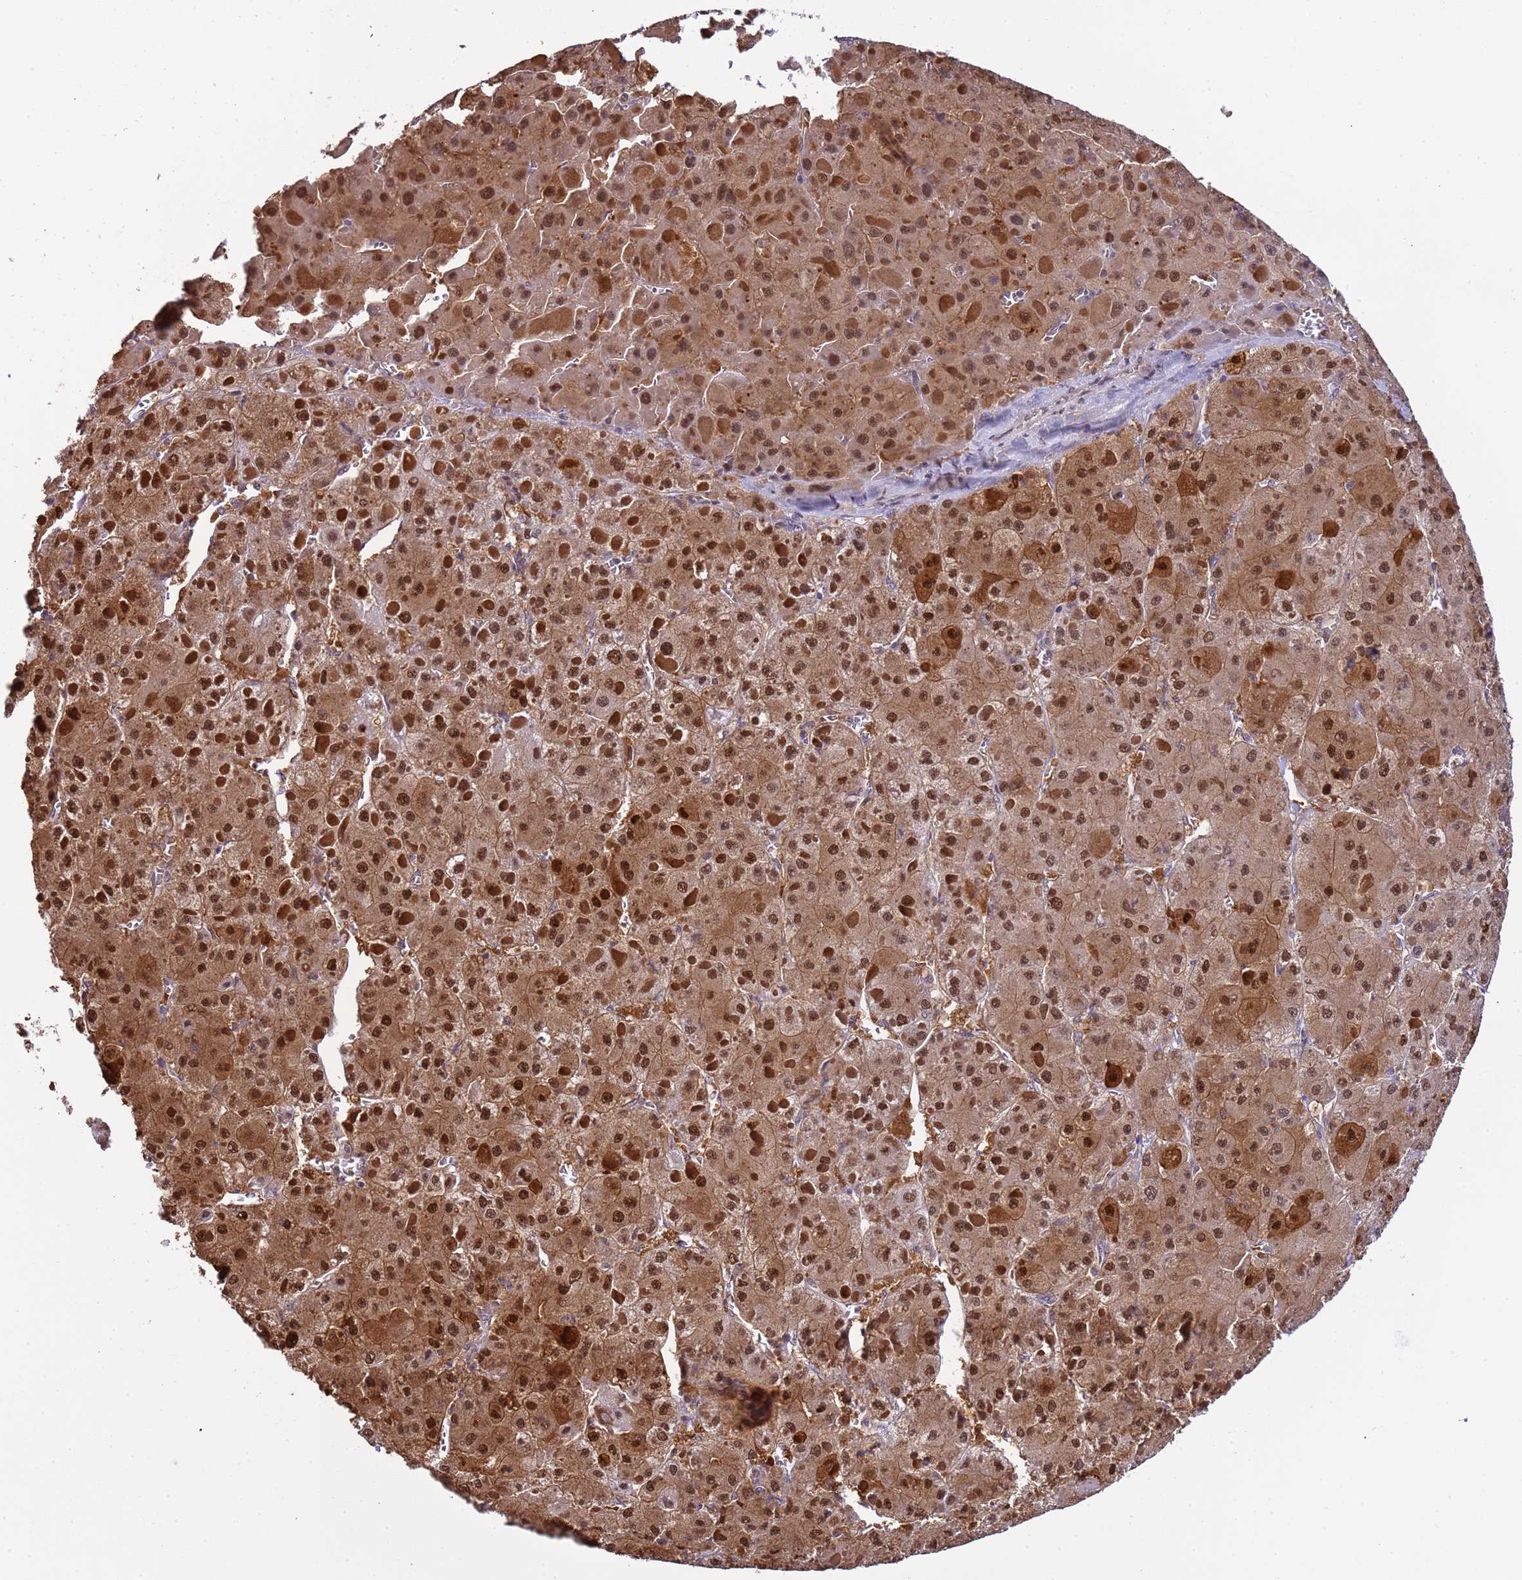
{"staining": {"intensity": "strong", "quantity": ">75%", "location": "cytoplasmic/membranous,nuclear"}, "tissue": "liver cancer", "cell_type": "Tumor cells", "image_type": "cancer", "snomed": [{"axis": "morphology", "description": "Carcinoma, Hepatocellular, NOS"}, {"axis": "topography", "description": "Liver"}], "caption": "Immunohistochemistry image of human hepatocellular carcinoma (liver) stained for a protein (brown), which exhibits high levels of strong cytoplasmic/membranous and nuclear staining in about >75% of tumor cells.", "gene": "ZBTB5", "patient": {"sex": "female", "age": 73}}